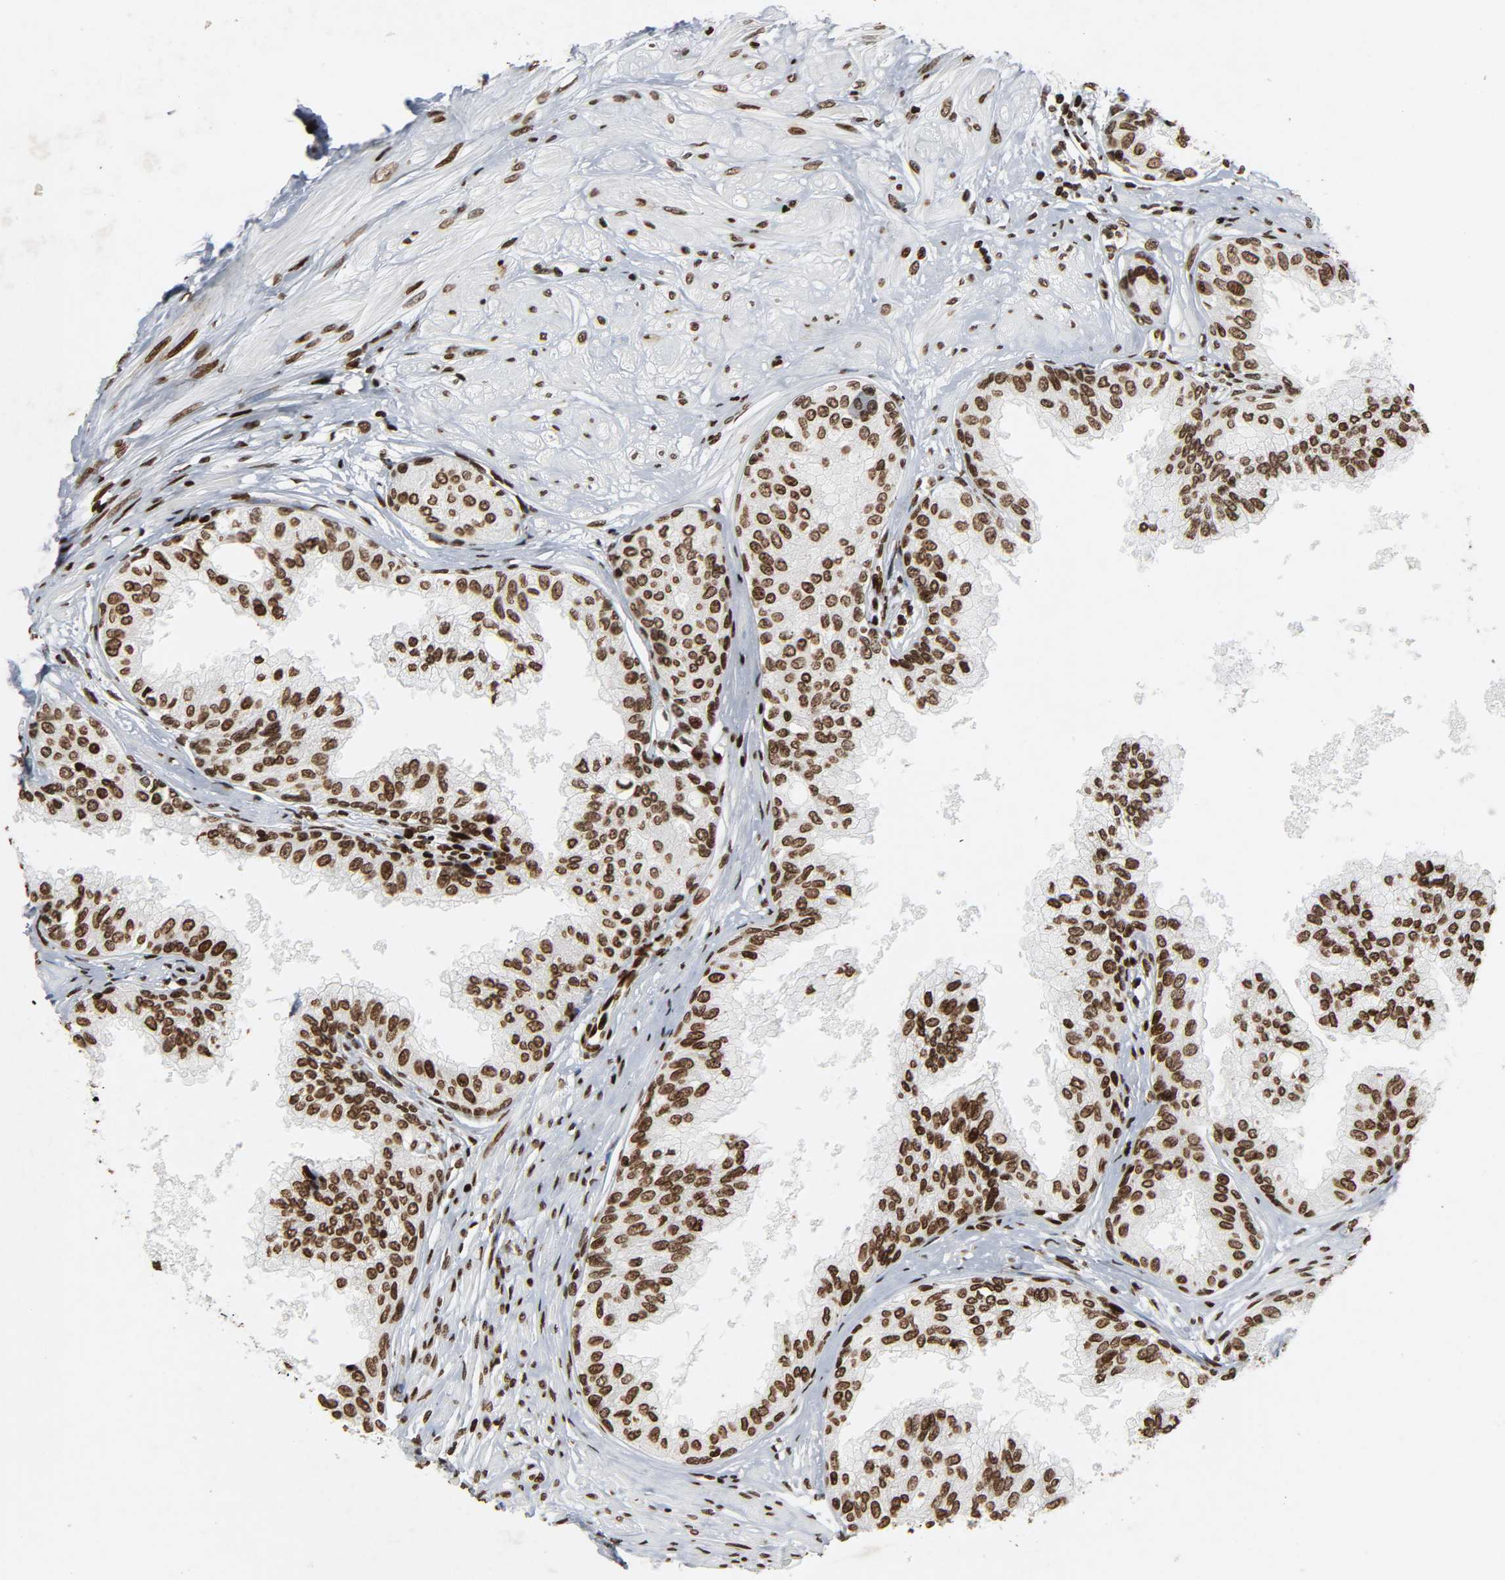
{"staining": {"intensity": "strong", "quantity": ">75%", "location": "nuclear"}, "tissue": "prostate", "cell_type": "Glandular cells", "image_type": "normal", "snomed": [{"axis": "morphology", "description": "Normal tissue, NOS"}, {"axis": "topography", "description": "Prostate"}, {"axis": "topography", "description": "Seminal veicle"}], "caption": "A brown stain highlights strong nuclear expression of a protein in glandular cells of benign human prostate. (brown staining indicates protein expression, while blue staining denotes nuclei).", "gene": "RXRA", "patient": {"sex": "male", "age": 60}}